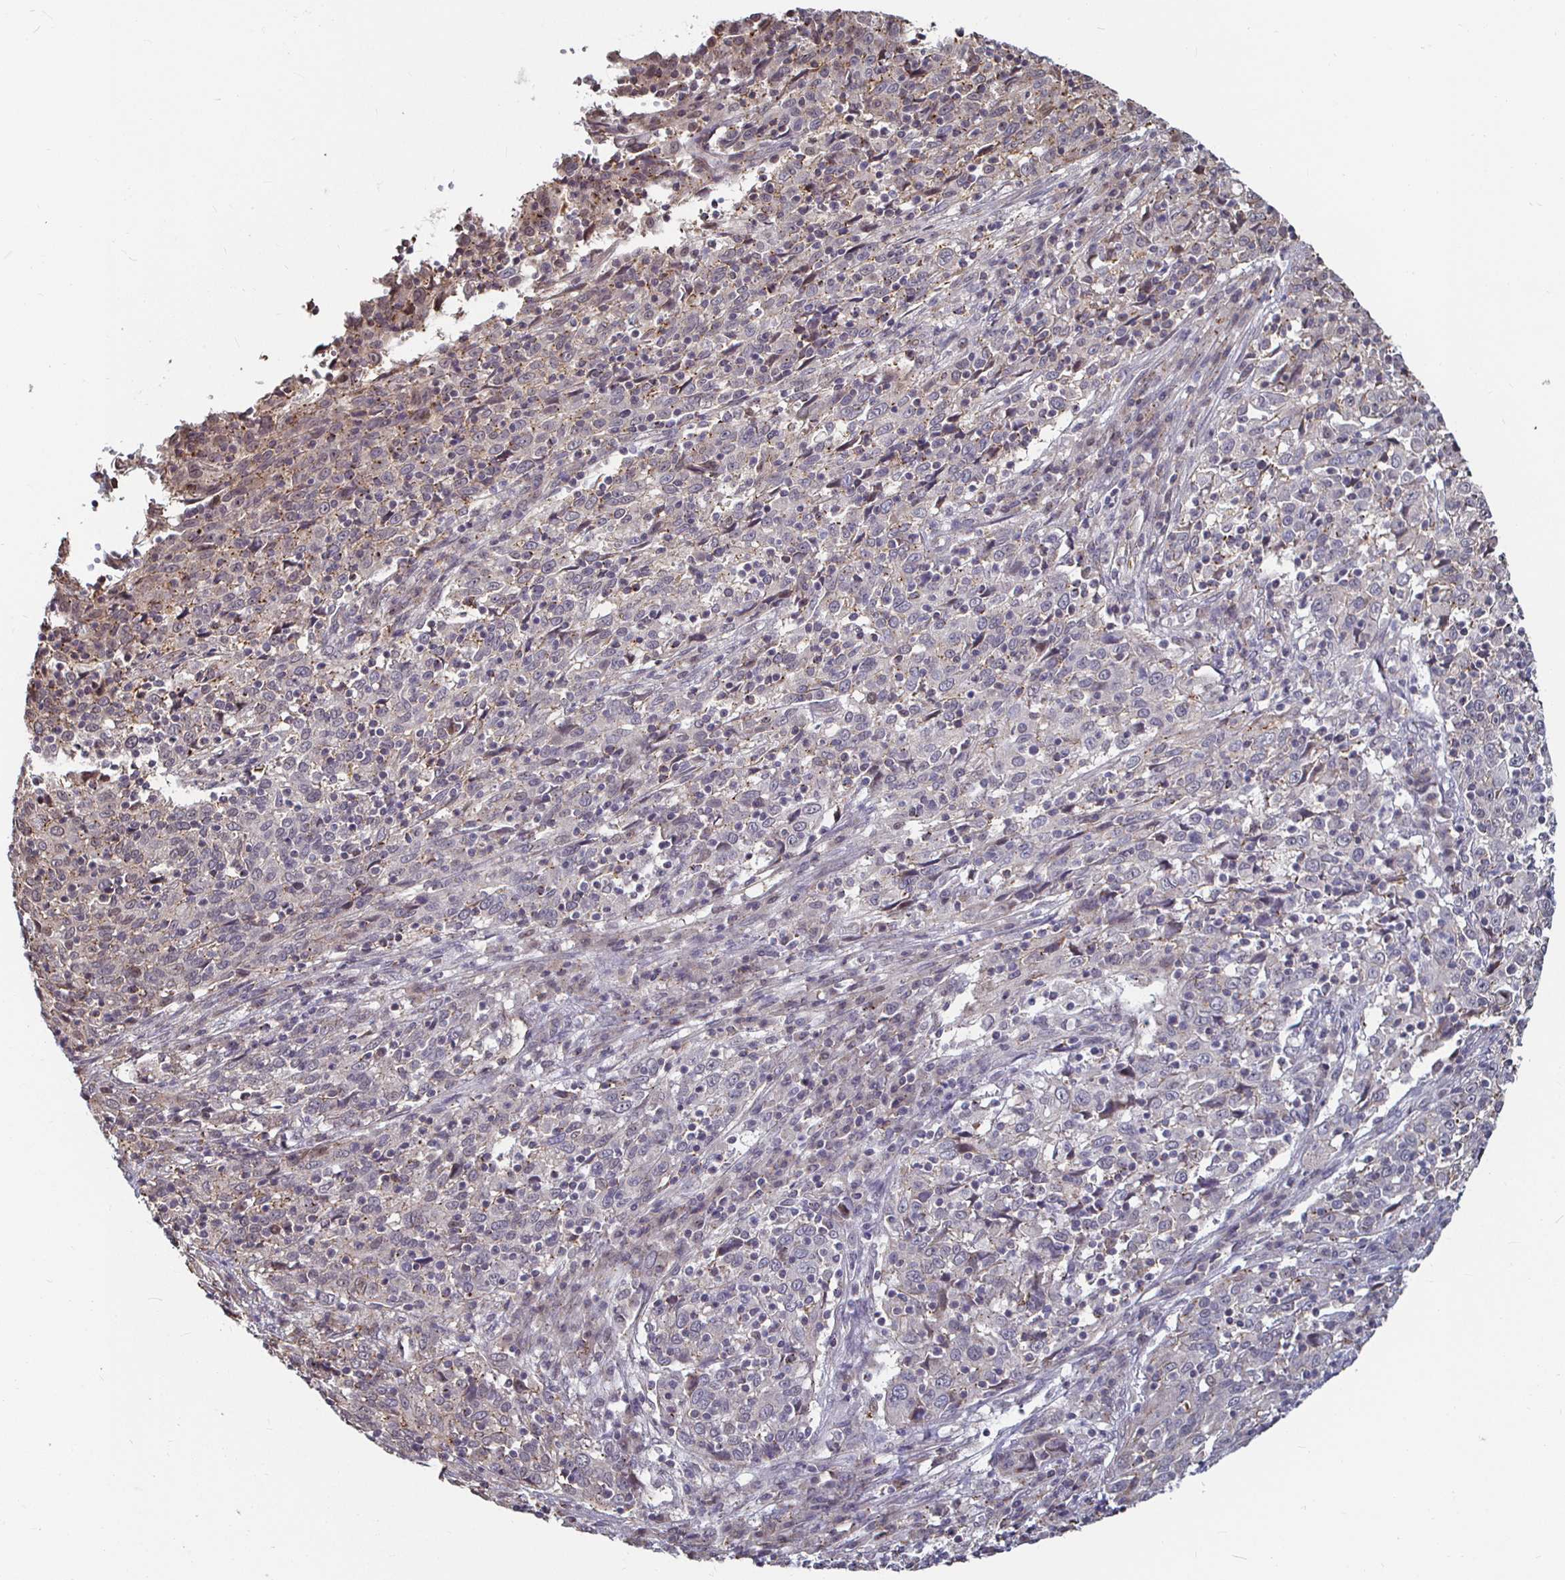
{"staining": {"intensity": "negative", "quantity": "none", "location": "none"}, "tissue": "cervical cancer", "cell_type": "Tumor cells", "image_type": "cancer", "snomed": [{"axis": "morphology", "description": "Squamous cell carcinoma, NOS"}, {"axis": "topography", "description": "Cervix"}], "caption": "The histopathology image displays no staining of tumor cells in cervical squamous cell carcinoma.", "gene": "CAPN11", "patient": {"sex": "female", "age": 46}}